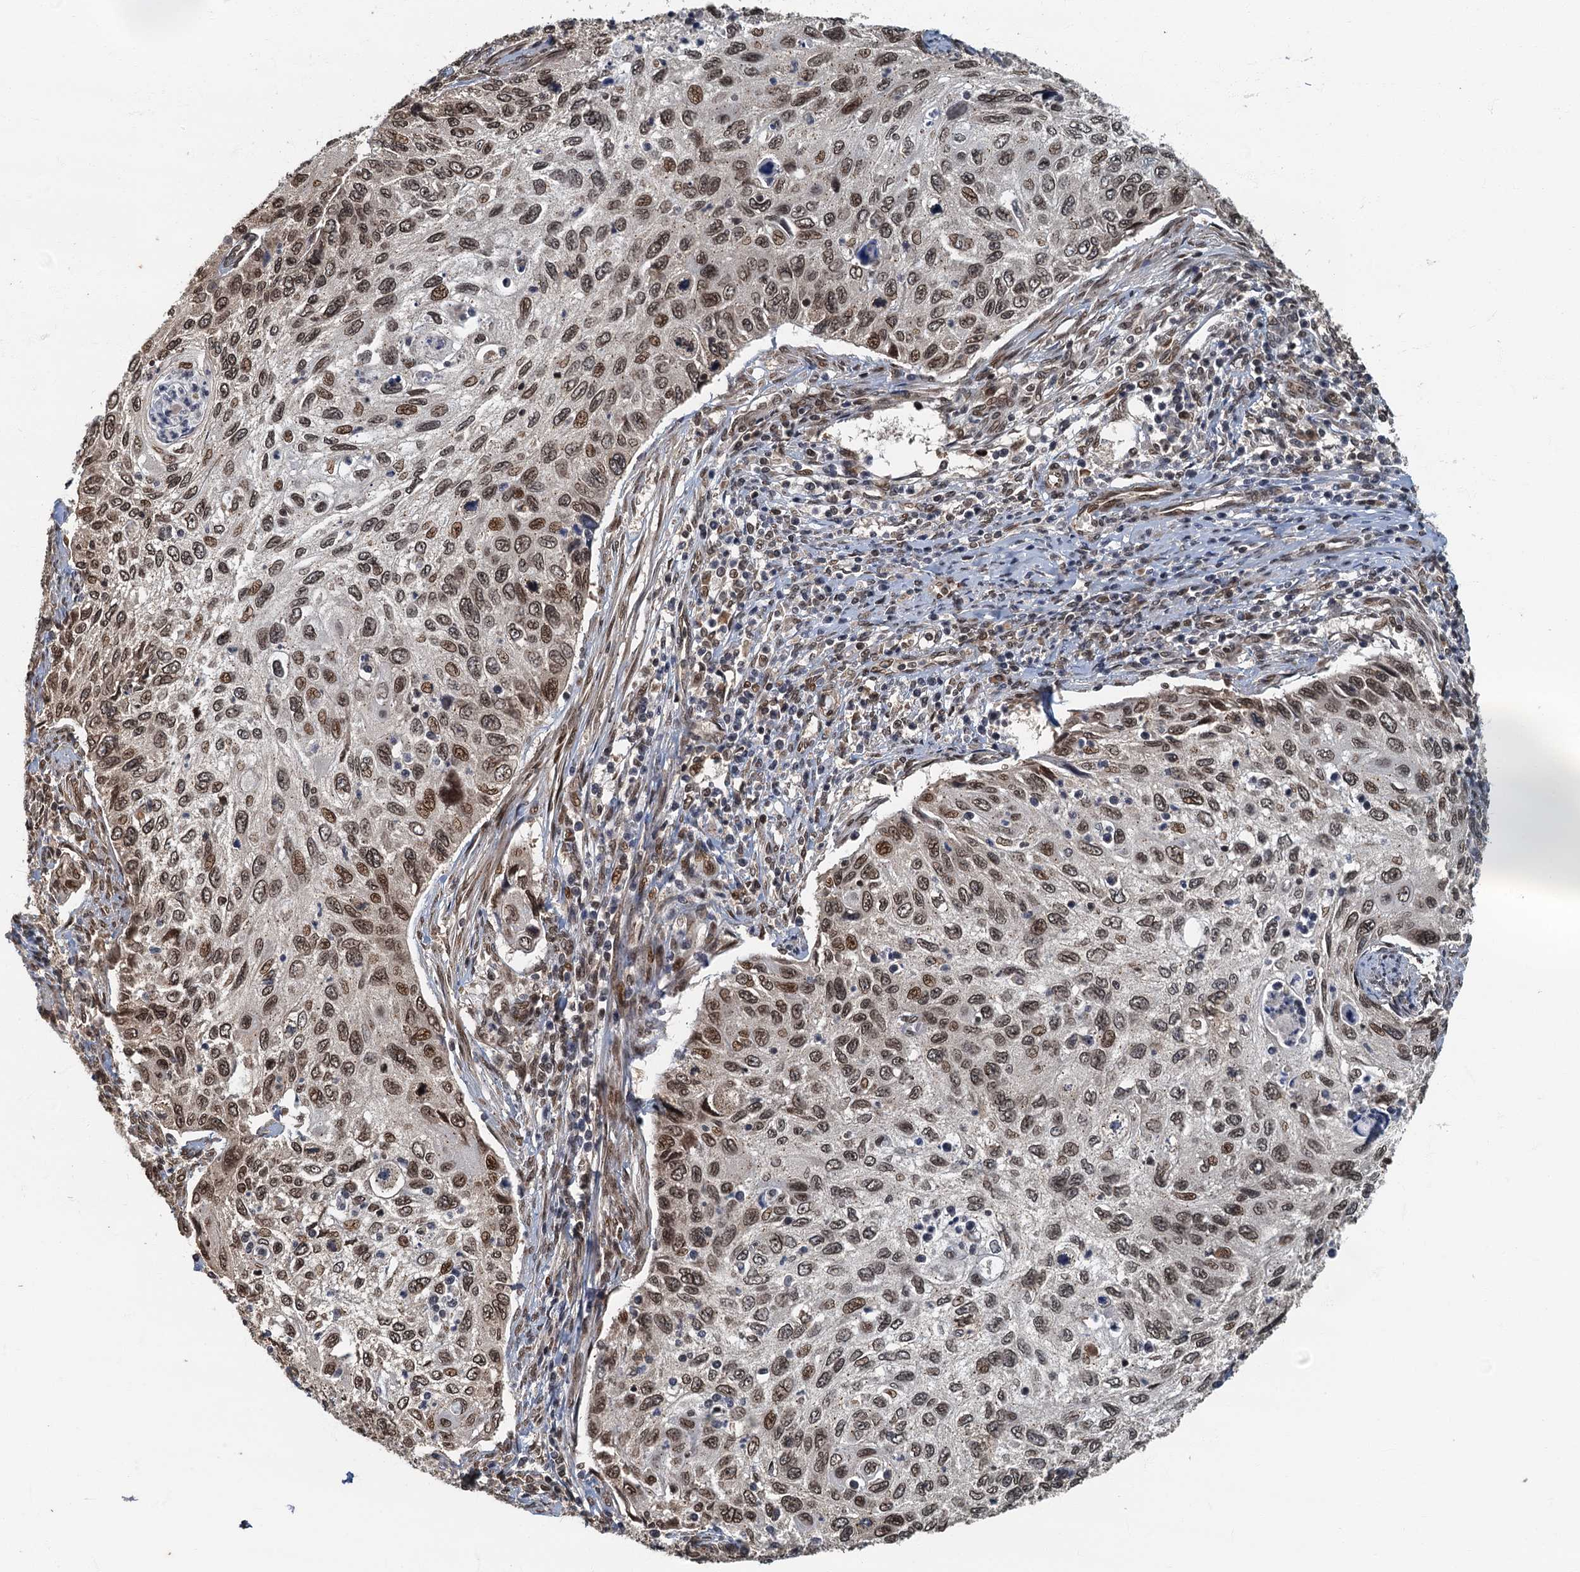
{"staining": {"intensity": "moderate", "quantity": ">75%", "location": "nuclear"}, "tissue": "cervical cancer", "cell_type": "Tumor cells", "image_type": "cancer", "snomed": [{"axis": "morphology", "description": "Squamous cell carcinoma, NOS"}, {"axis": "topography", "description": "Cervix"}], "caption": "A brown stain shows moderate nuclear staining of a protein in human cervical cancer (squamous cell carcinoma) tumor cells.", "gene": "CKAP2L", "patient": {"sex": "female", "age": 70}}